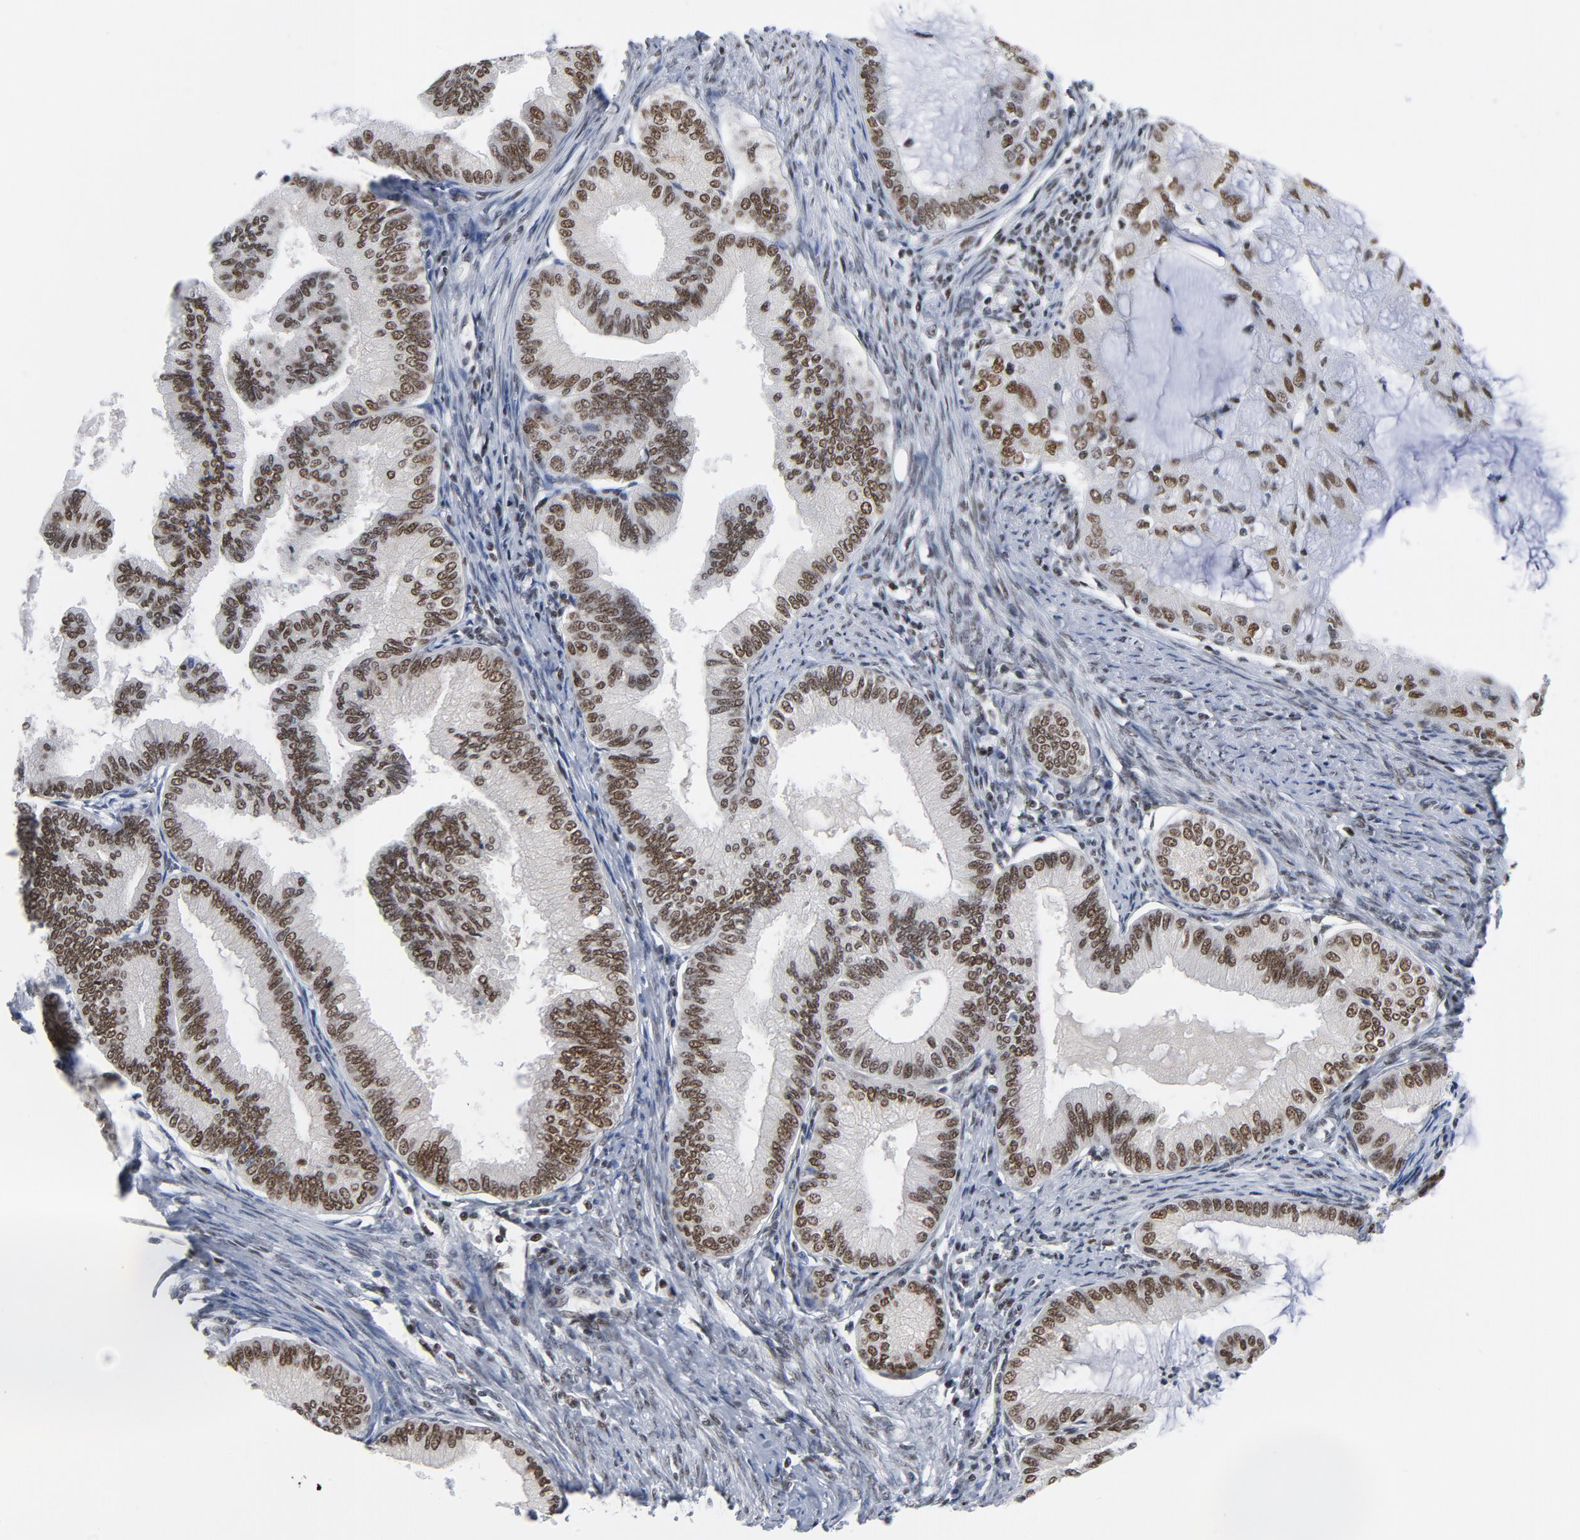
{"staining": {"intensity": "moderate", "quantity": ">75%", "location": "nuclear"}, "tissue": "endometrial cancer", "cell_type": "Tumor cells", "image_type": "cancer", "snomed": [{"axis": "morphology", "description": "Adenocarcinoma, NOS"}, {"axis": "topography", "description": "Endometrium"}], "caption": "Adenocarcinoma (endometrial) tissue shows moderate nuclear positivity in approximately >75% of tumor cells The staining was performed using DAB to visualize the protein expression in brown, while the nuclei were stained in blue with hematoxylin (Magnification: 20x).", "gene": "CSTF2", "patient": {"sex": "female", "age": 86}}